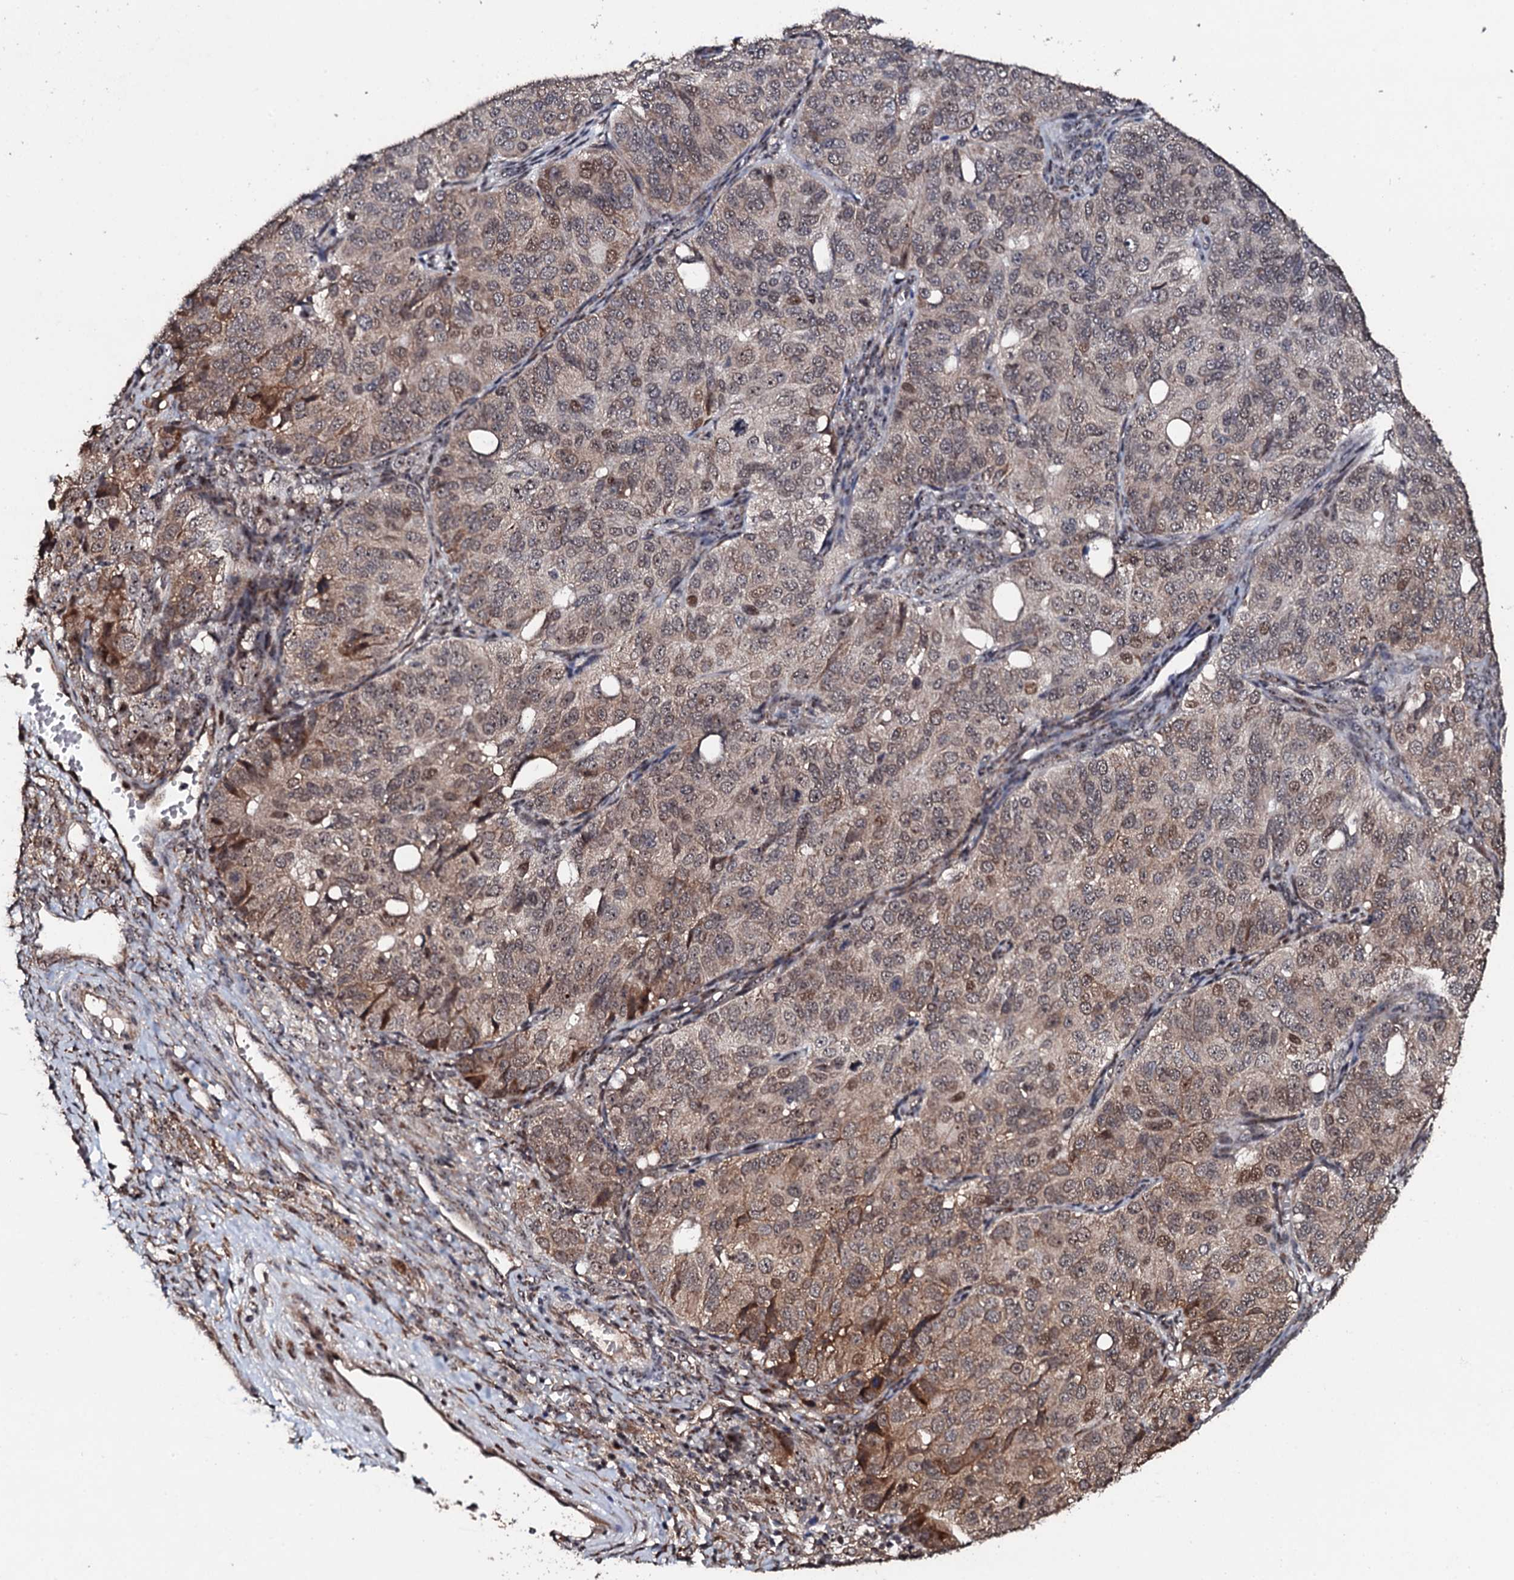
{"staining": {"intensity": "moderate", "quantity": "25%-75%", "location": "cytoplasmic/membranous,nuclear"}, "tissue": "ovarian cancer", "cell_type": "Tumor cells", "image_type": "cancer", "snomed": [{"axis": "morphology", "description": "Carcinoma, endometroid"}, {"axis": "topography", "description": "Ovary"}], "caption": "Brown immunohistochemical staining in human ovarian endometroid carcinoma reveals moderate cytoplasmic/membranous and nuclear staining in about 25%-75% of tumor cells. Immunohistochemistry (ihc) stains the protein in brown and the nuclei are stained blue.", "gene": "FAM111A", "patient": {"sex": "female", "age": 51}}